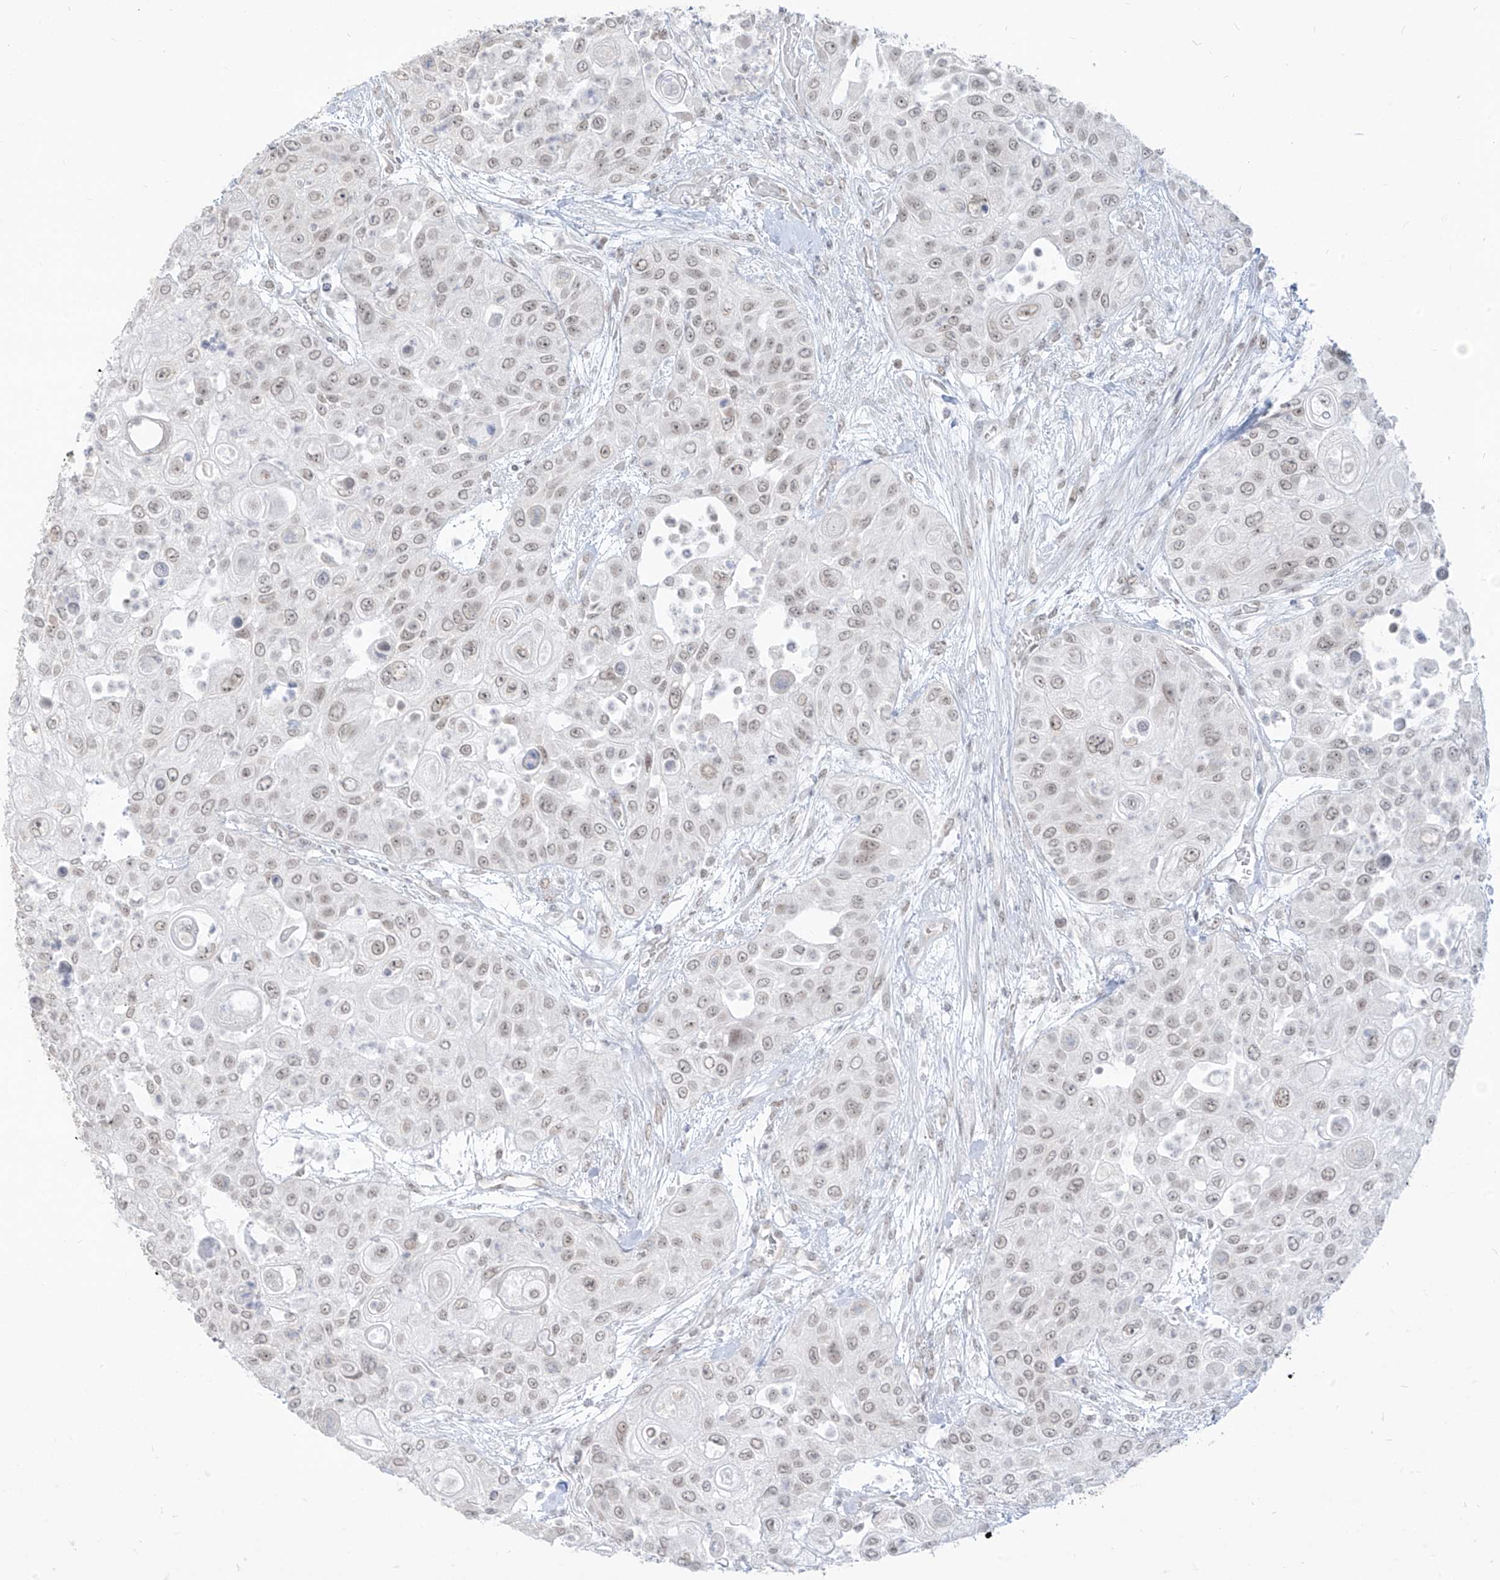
{"staining": {"intensity": "weak", "quantity": "25%-75%", "location": "nuclear"}, "tissue": "urothelial cancer", "cell_type": "Tumor cells", "image_type": "cancer", "snomed": [{"axis": "morphology", "description": "Urothelial carcinoma, High grade"}, {"axis": "topography", "description": "Urinary bladder"}], "caption": "A high-resolution micrograph shows immunohistochemistry (IHC) staining of urothelial carcinoma (high-grade), which reveals weak nuclear staining in approximately 25%-75% of tumor cells. (Brightfield microscopy of DAB IHC at high magnification).", "gene": "SUPT5H", "patient": {"sex": "female", "age": 79}}